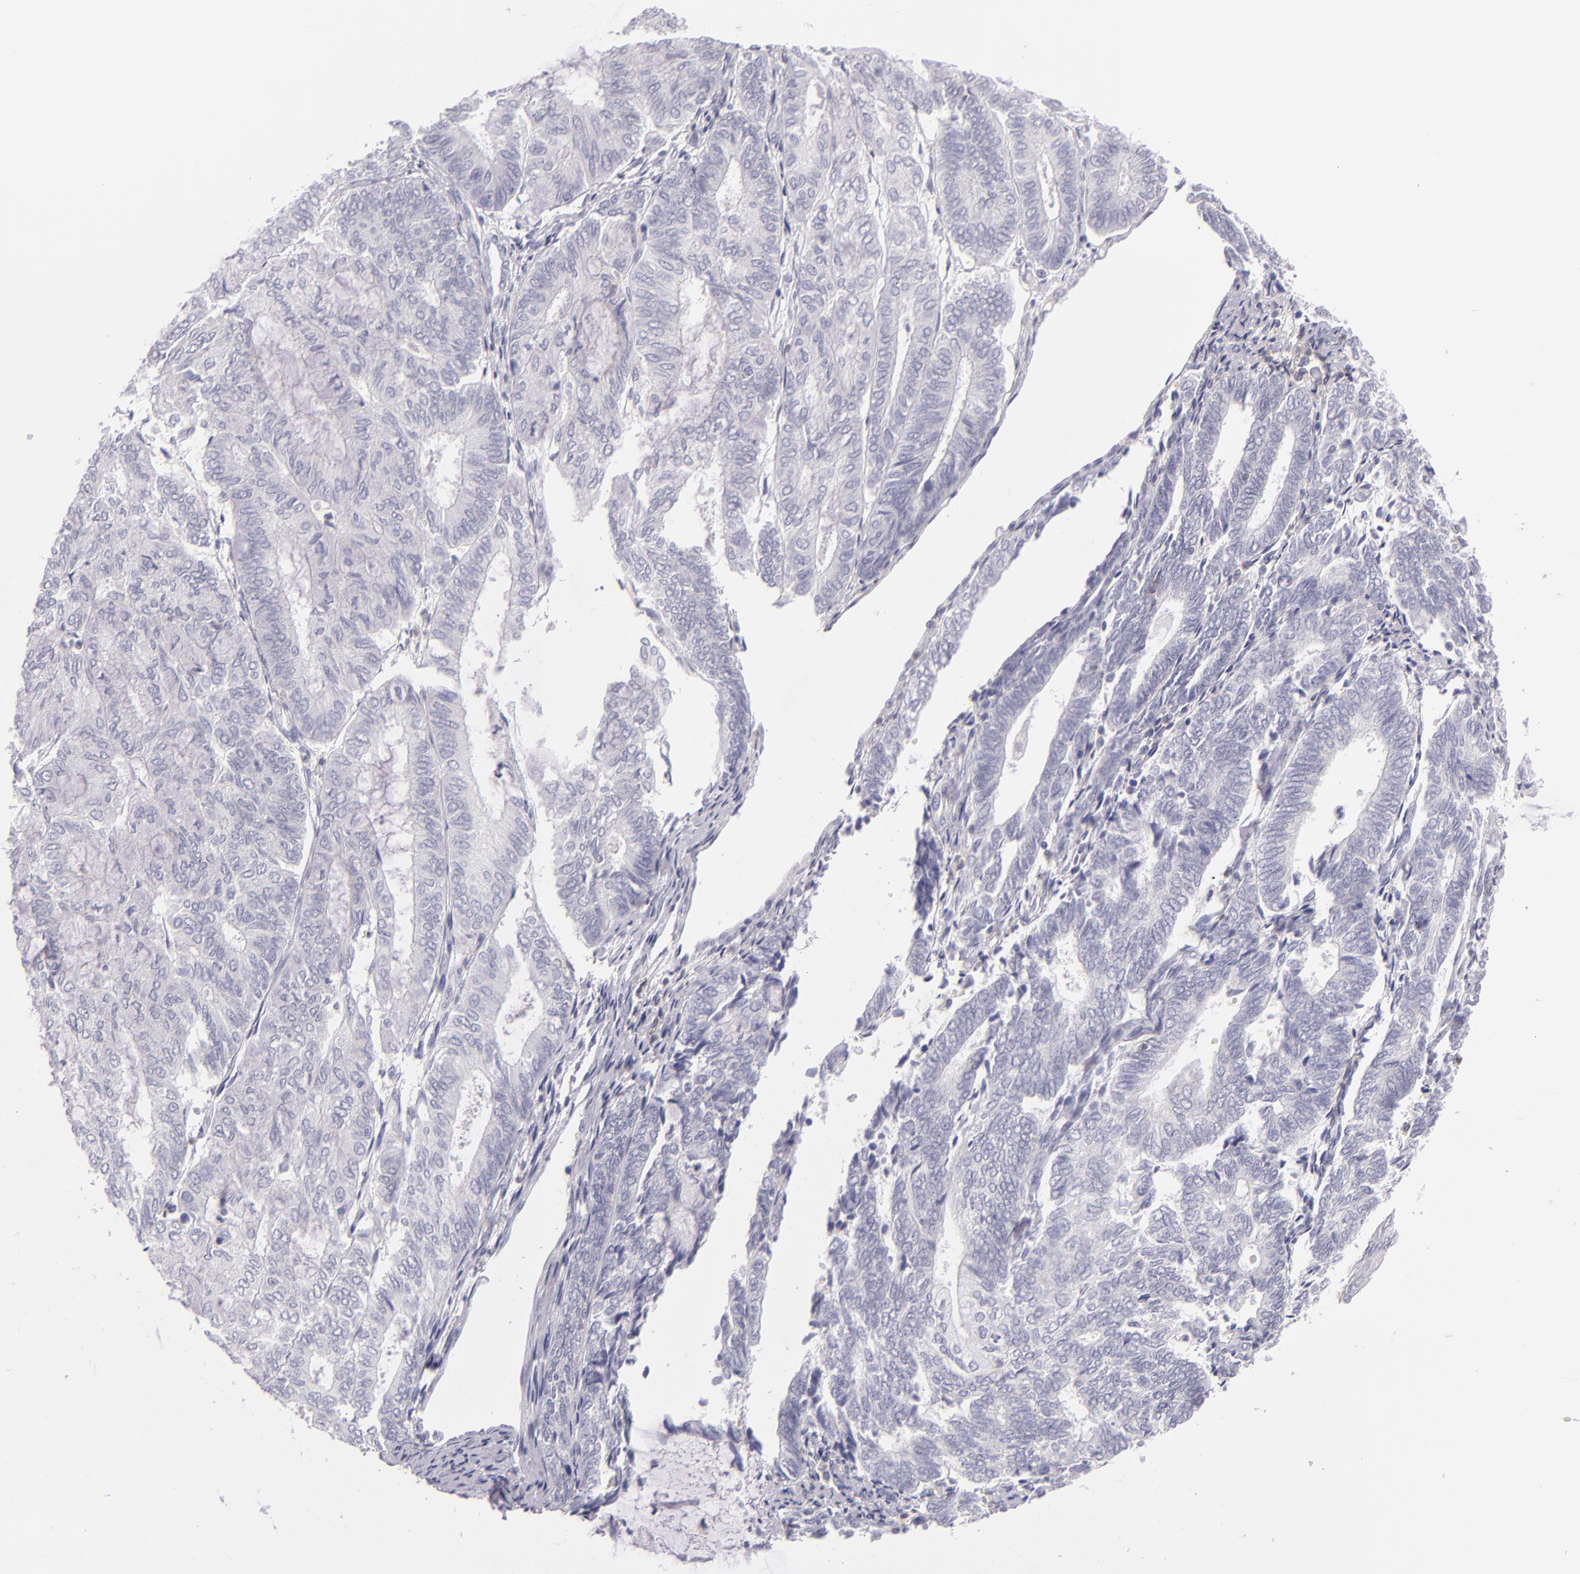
{"staining": {"intensity": "negative", "quantity": "none", "location": "none"}, "tissue": "endometrial cancer", "cell_type": "Tumor cells", "image_type": "cancer", "snomed": [{"axis": "morphology", "description": "Adenocarcinoma, NOS"}, {"axis": "topography", "description": "Endometrium"}], "caption": "An immunohistochemistry micrograph of endometrial cancer is shown. There is no staining in tumor cells of endometrial cancer. (DAB (3,3'-diaminobenzidine) IHC with hematoxylin counter stain).", "gene": "CD48", "patient": {"sex": "female", "age": 59}}